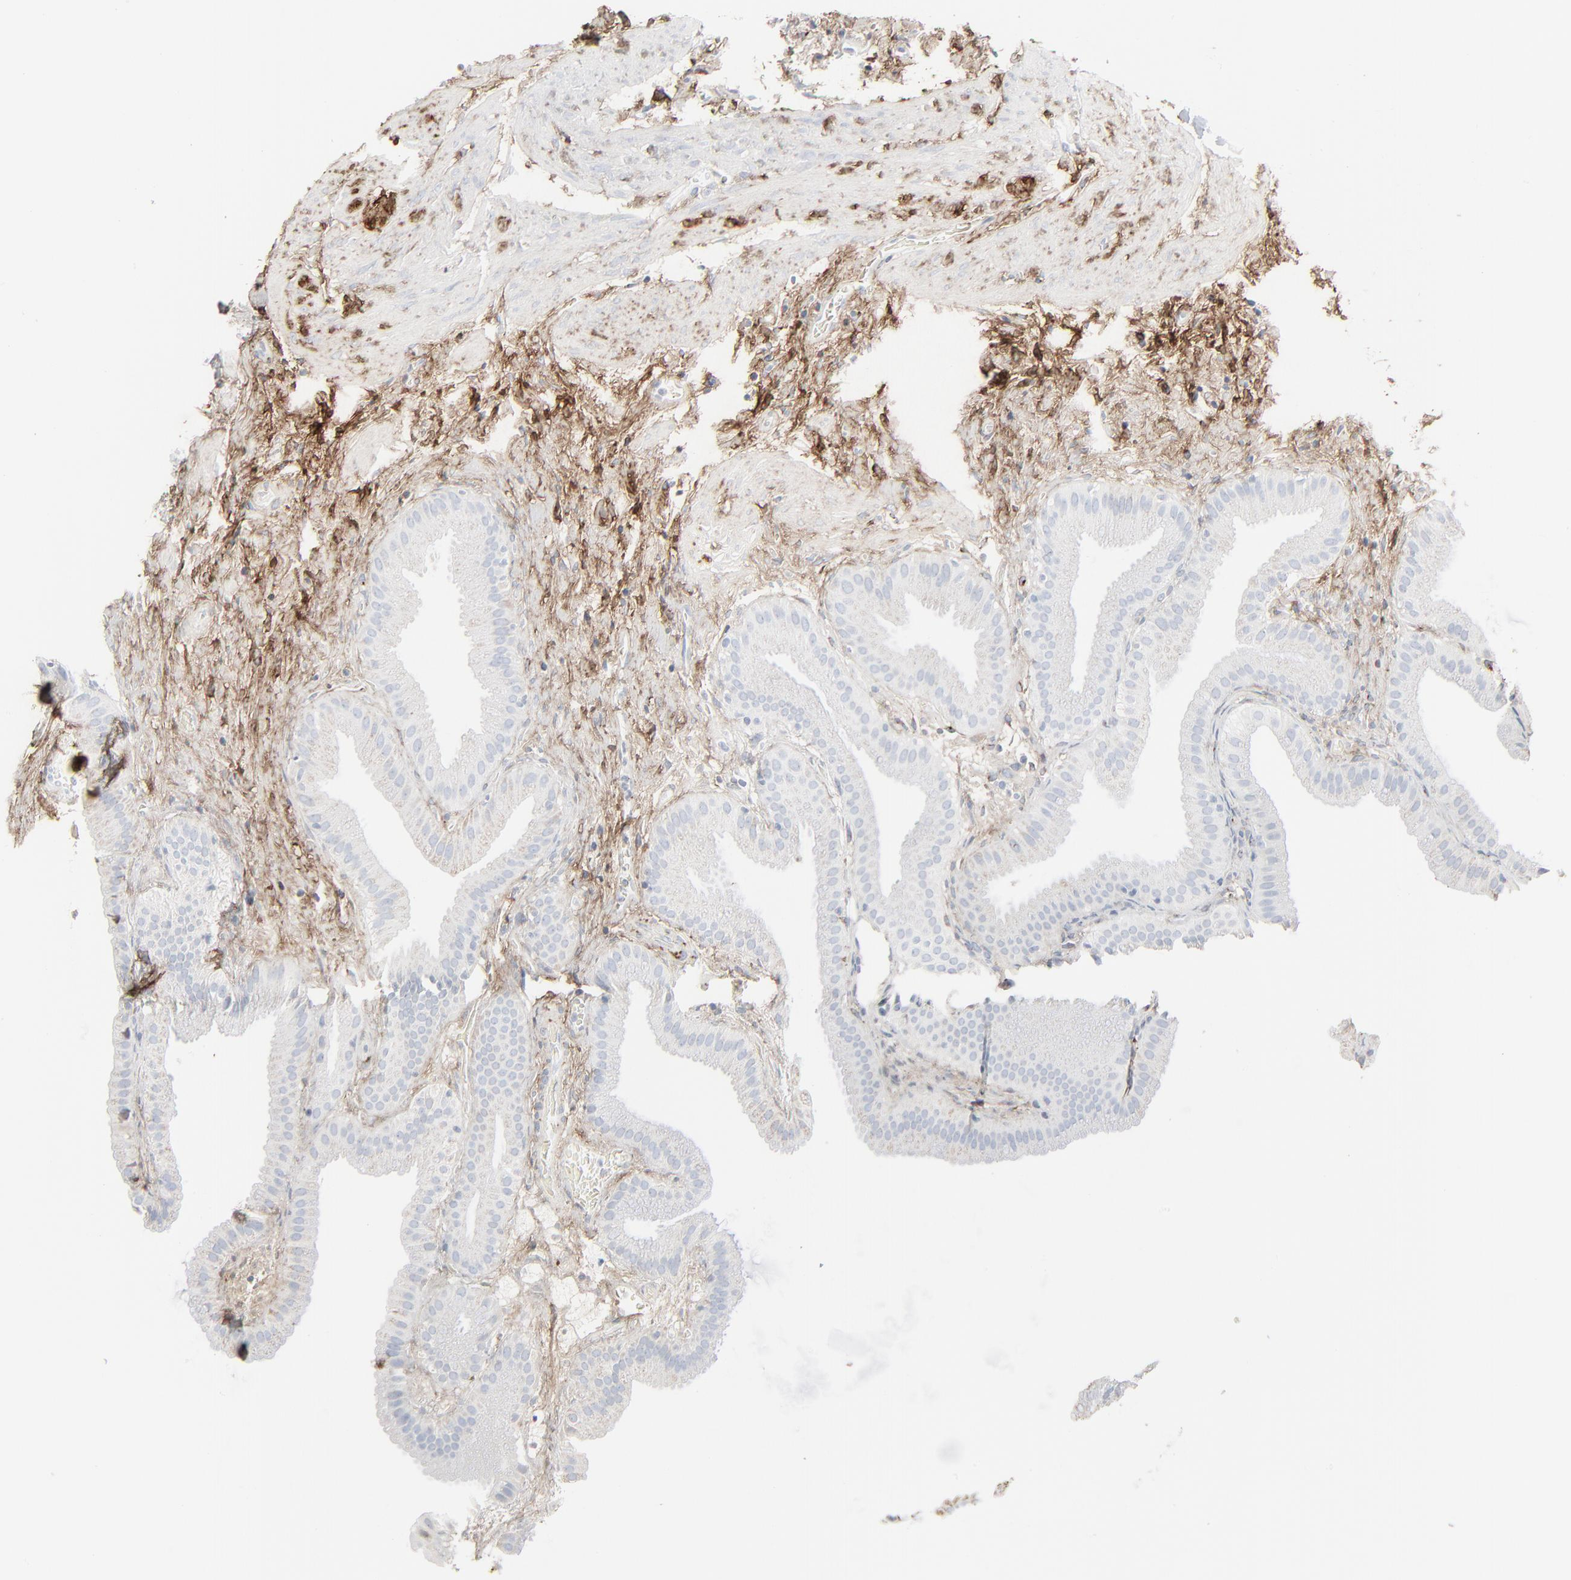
{"staining": {"intensity": "negative", "quantity": "none", "location": "none"}, "tissue": "gallbladder", "cell_type": "Glandular cells", "image_type": "normal", "snomed": [{"axis": "morphology", "description": "Normal tissue, NOS"}, {"axis": "topography", "description": "Gallbladder"}], "caption": "Immunohistochemistry (IHC) micrograph of unremarkable gallbladder stained for a protein (brown), which exhibits no expression in glandular cells. The staining was performed using DAB to visualize the protein expression in brown, while the nuclei were stained in blue with hematoxylin (Magnification: 20x).", "gene": "BGN", "patient": {"sex": "female", "age": 63}}